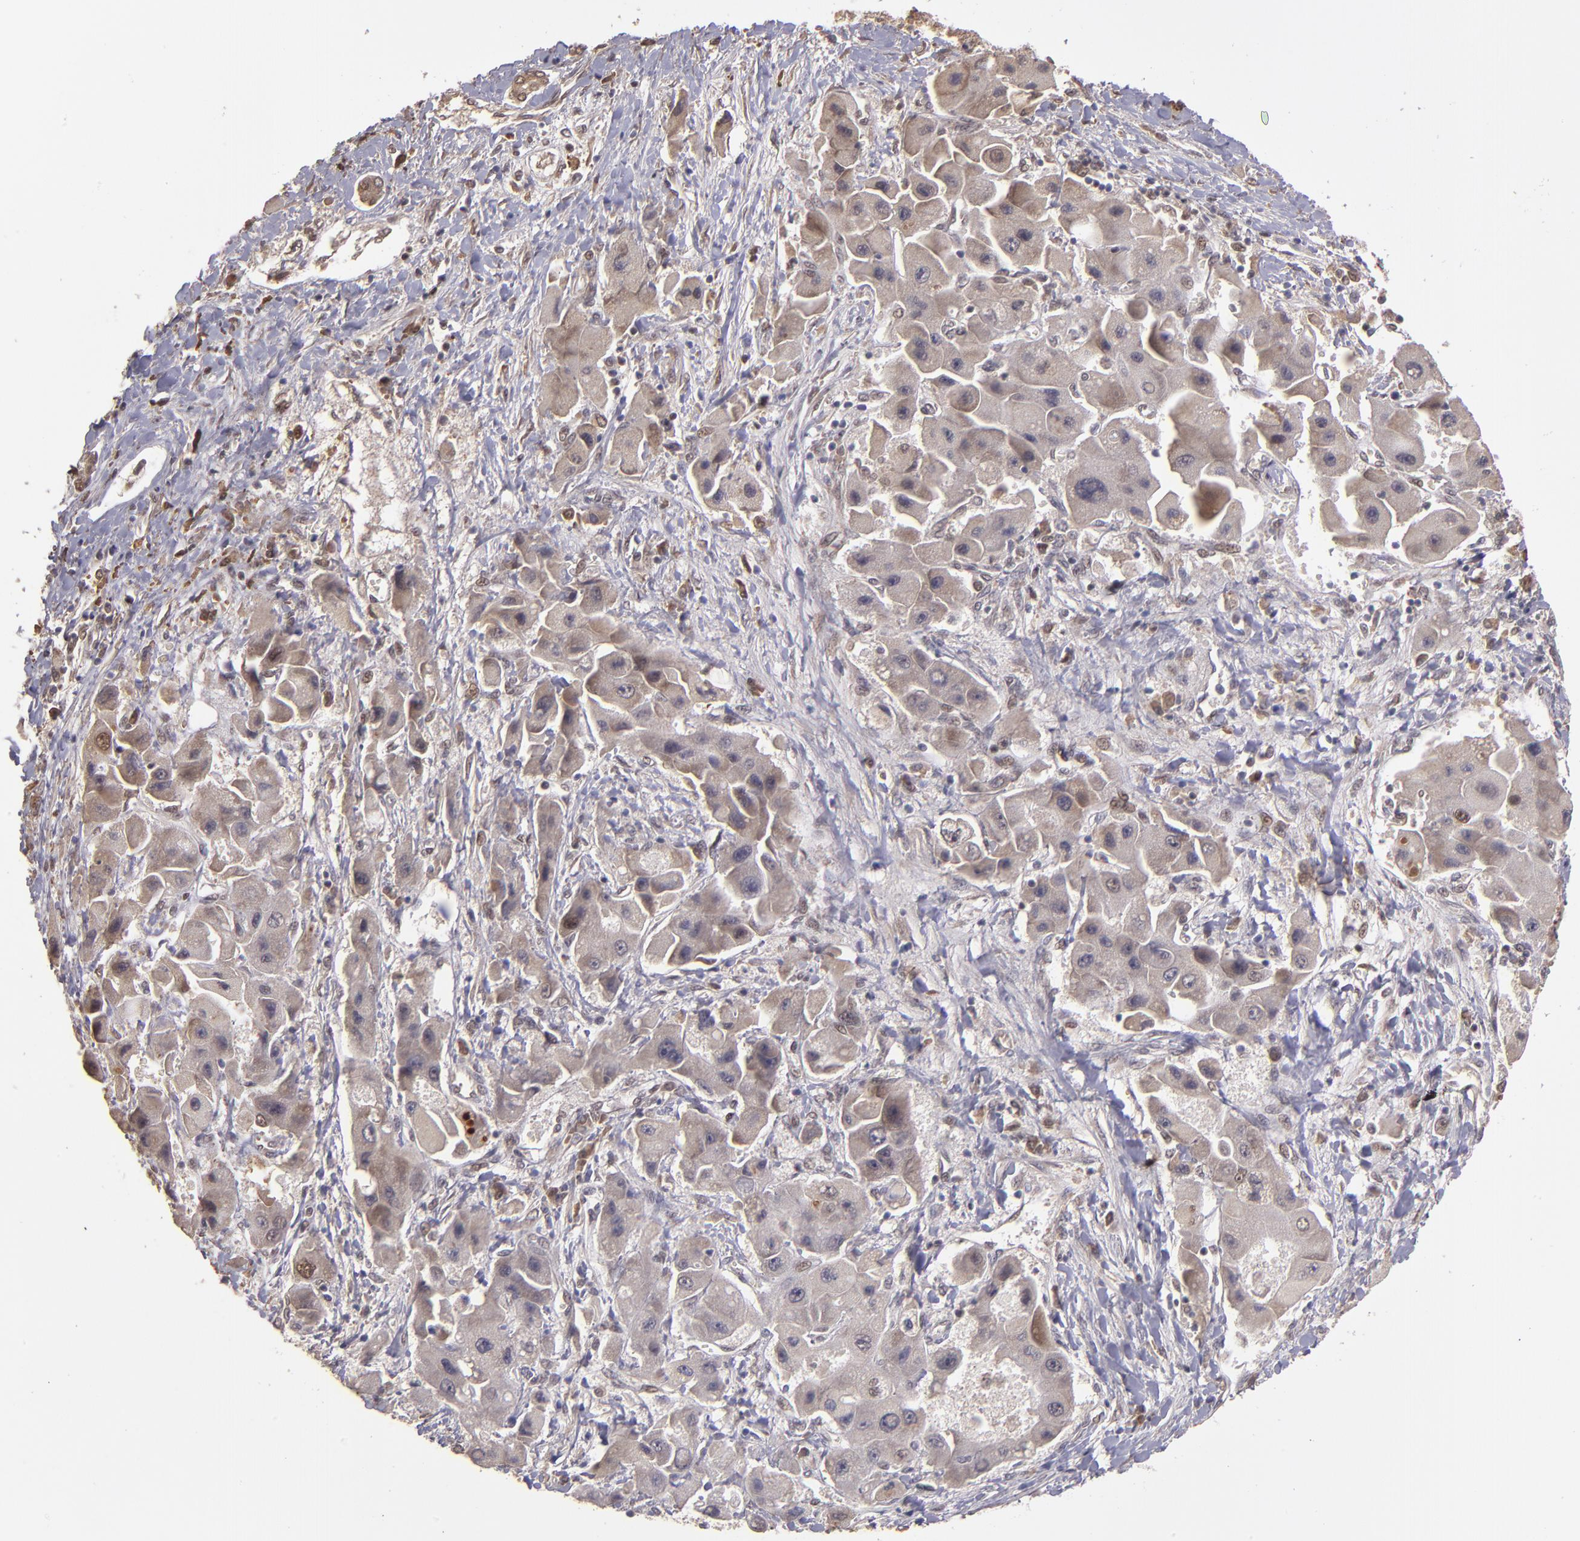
{"staining": {"intensity": "weak", "quantity": "25%-75%", "location": "cytoplasmic/membranous"}, "tissue": "liver cancer", "cell_type": "Tumor cells", "image_type": "cancer", "snomed": [{"axis": "morphology", "description": "Carcinoma, Hepatocellular, NOS"}, {"axis": "topography", "description": "Liver"}], "caption": "Liver hepatocellular carcinoma was stained to show a protein in brown. There is low levels of weak cytoplasmic/membranous staining in about 25%-75% of tumor cells. Nuclei are stained in blue.", "gene": "ABHD12B", "patient": {"sex": "male", "age": 24}}